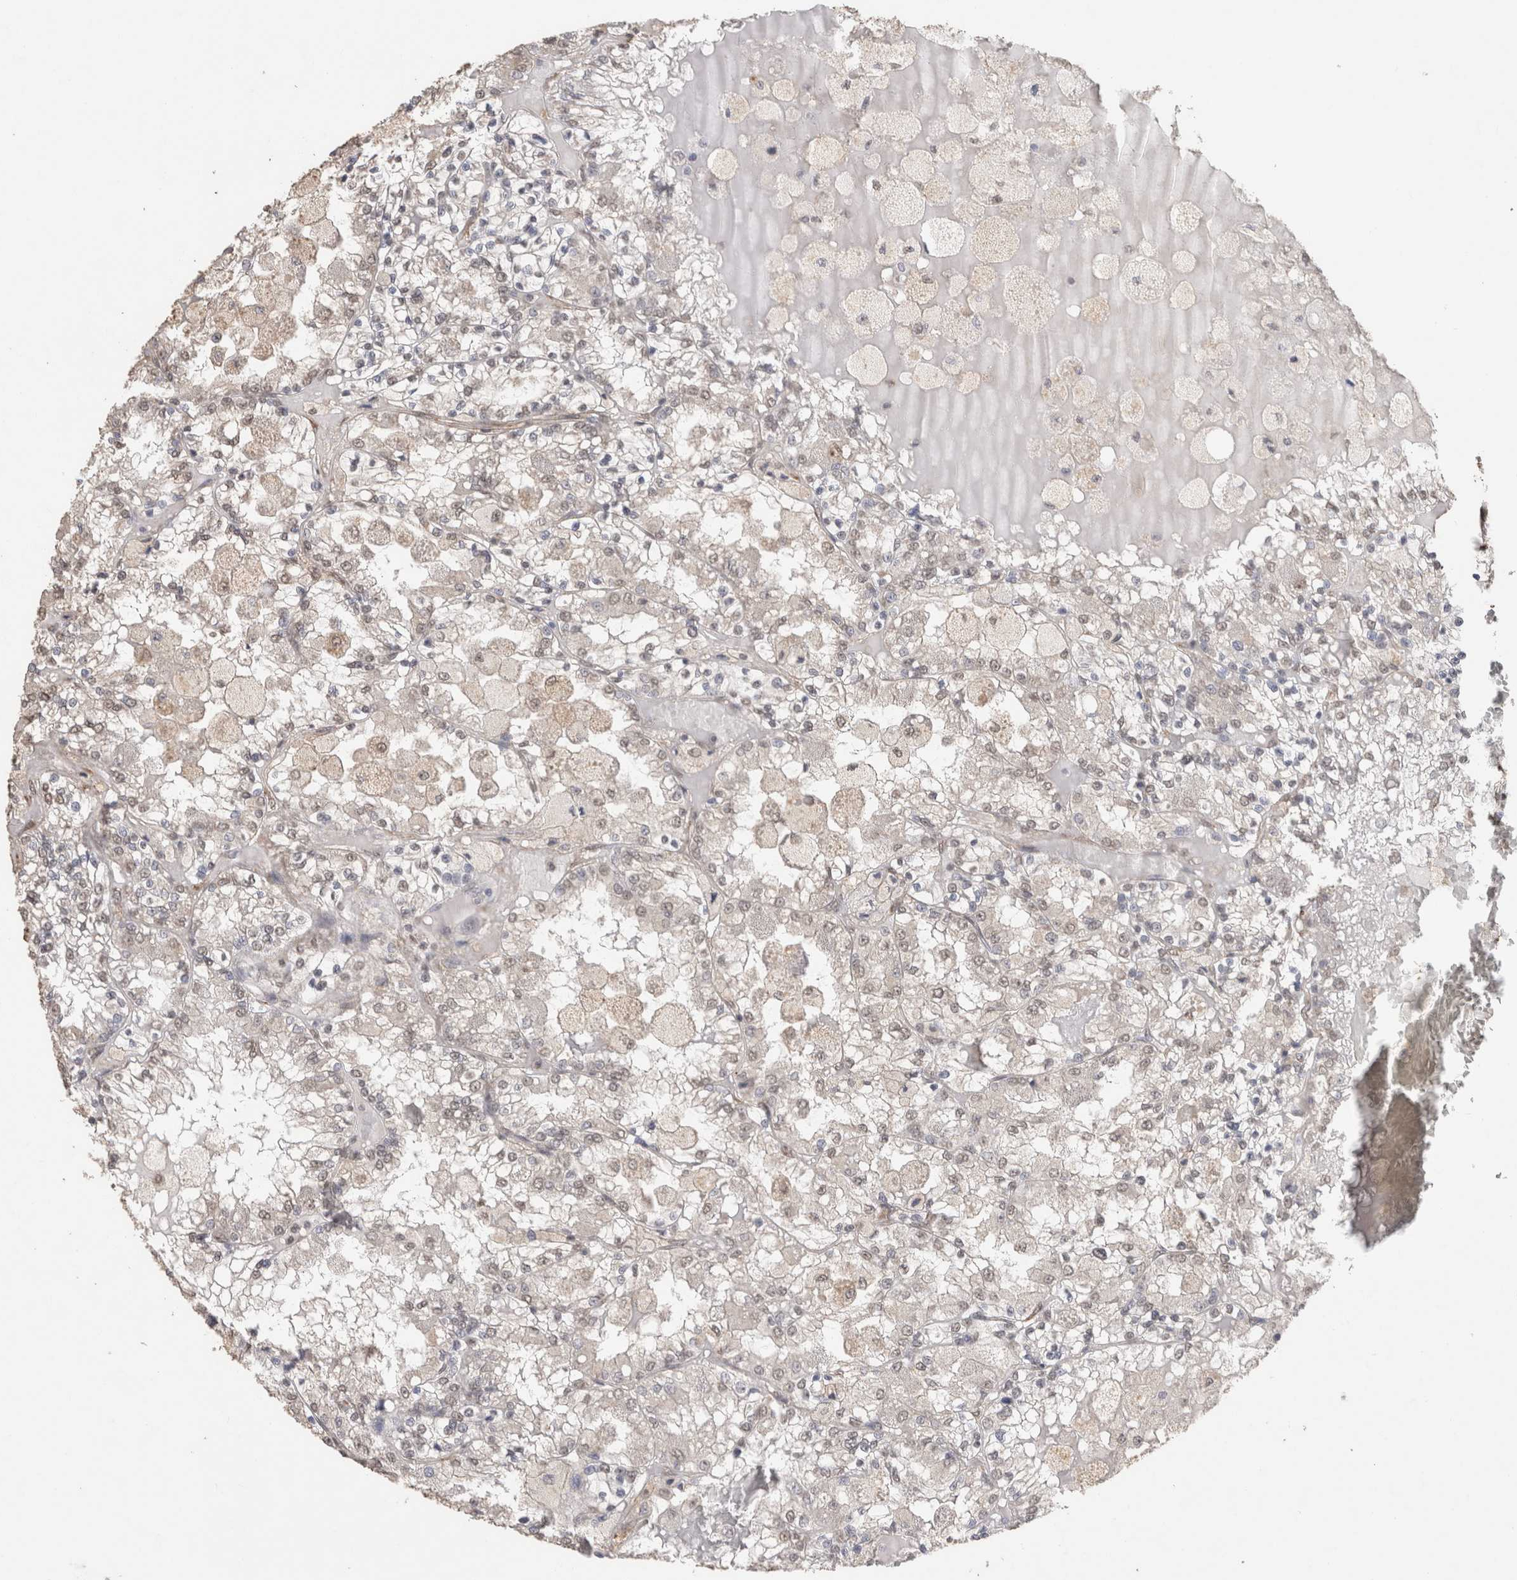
{"staining": {"intensity": "negative", "quantity": "none", "location": "none"}, "tissue": "renal cancer", "cell_type": "Tumor cells", "image_type": "cancer", "snomed": [{"axis": "morphology", "description": "Adenocarcinoma, NOS"}, {"axis": "topography", "description": "Kidney"}], "caption": "Tumor cells show no significant protein positivity in adenocarcinoma (renal).", "gene": "C1QTNF5", "patient": {"sex": "female", "age": 56}}